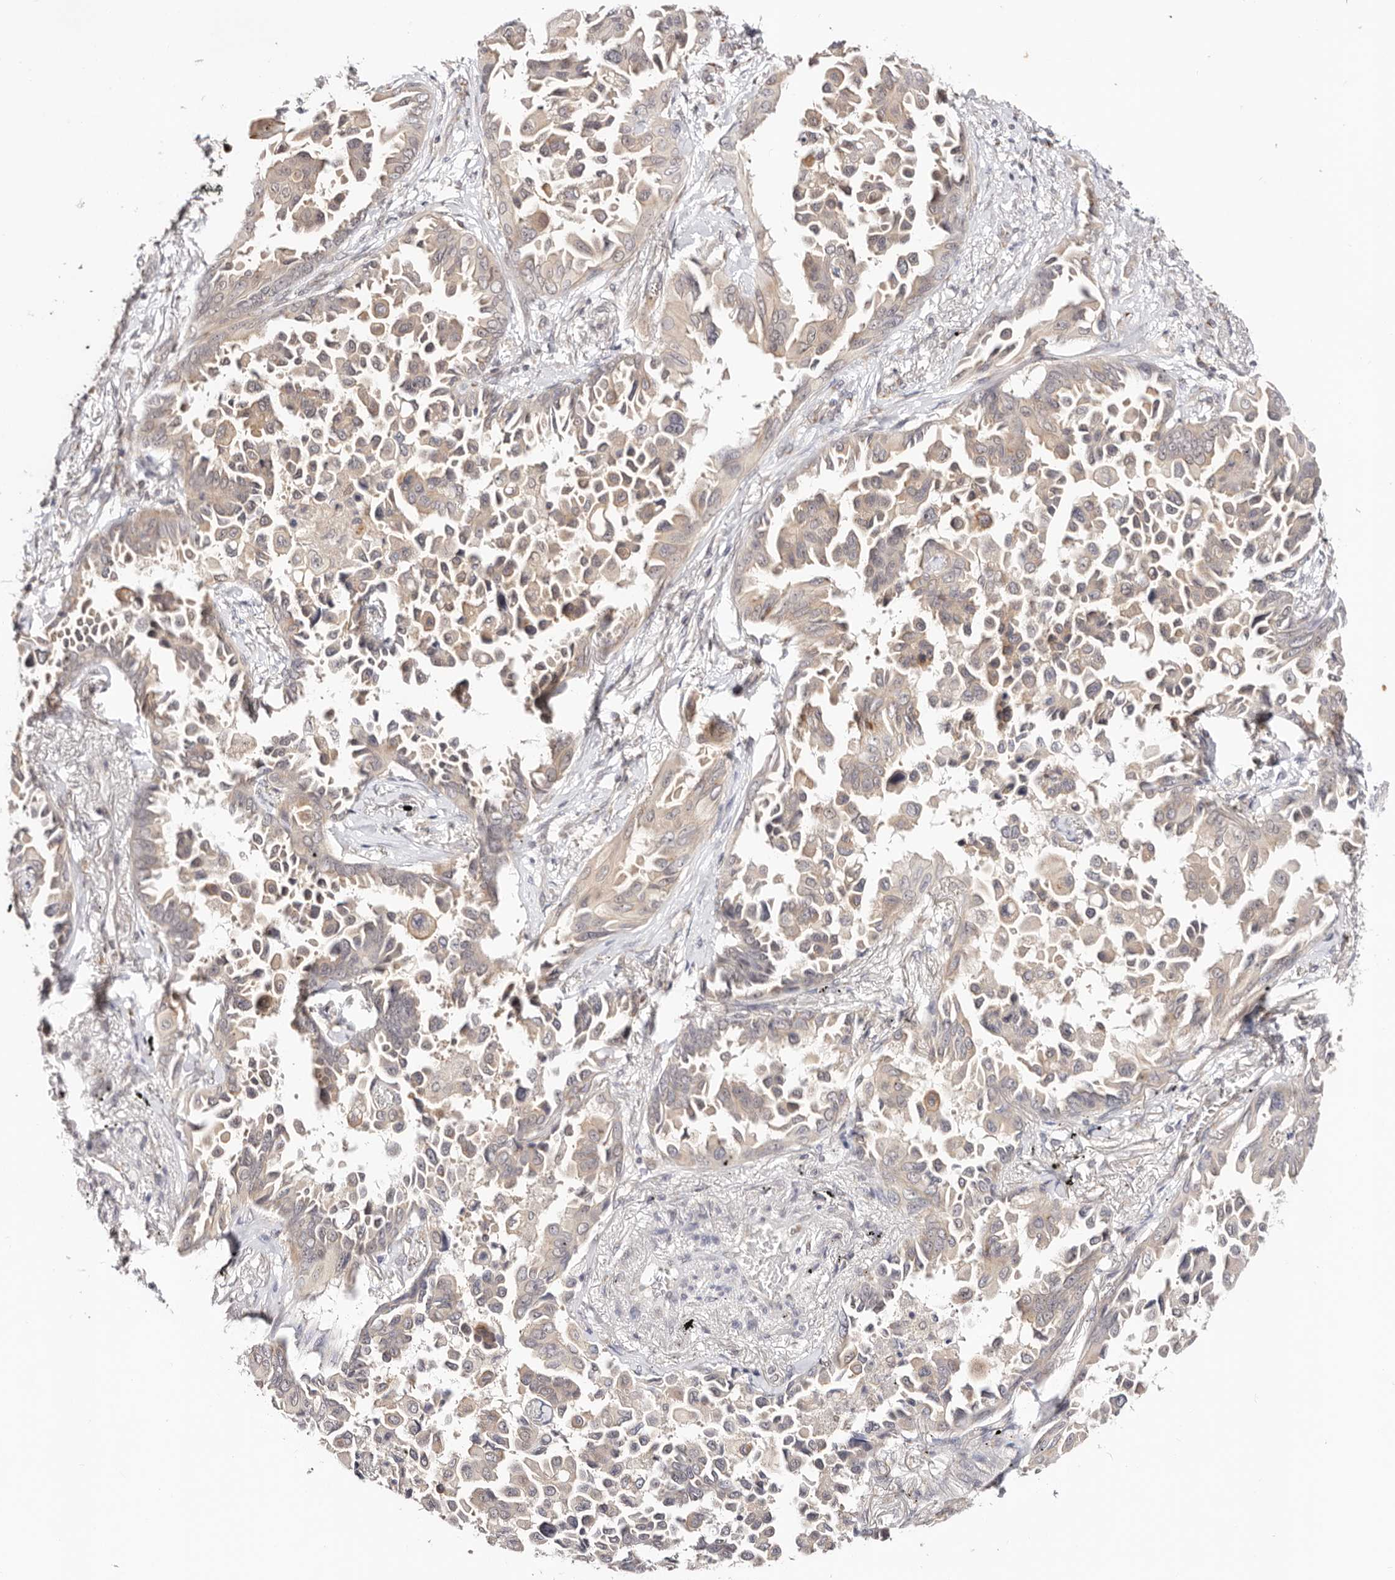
{"staining": {"intensity": "weak", "quantity": "25%-75%", "location": "cytoplasmic/membranous"}, "tissue": "lung cancer", "cell_type": "Tumor cells", "image_type": "cancer", "snomed": [{"axis": "morphology", "description": "Adenocarcinoma, NOS"}, {"axis": "topography", "description": "Lung"}], "caption": "Brown immunohistochemical staining in human lung adenocarcinoma demonstrates weak cytoplasmic/membranous staining in about 25%-75% of tumor cells.", "gene": "VIPAS39", "patient": {"sex": "female", "age": 67}}